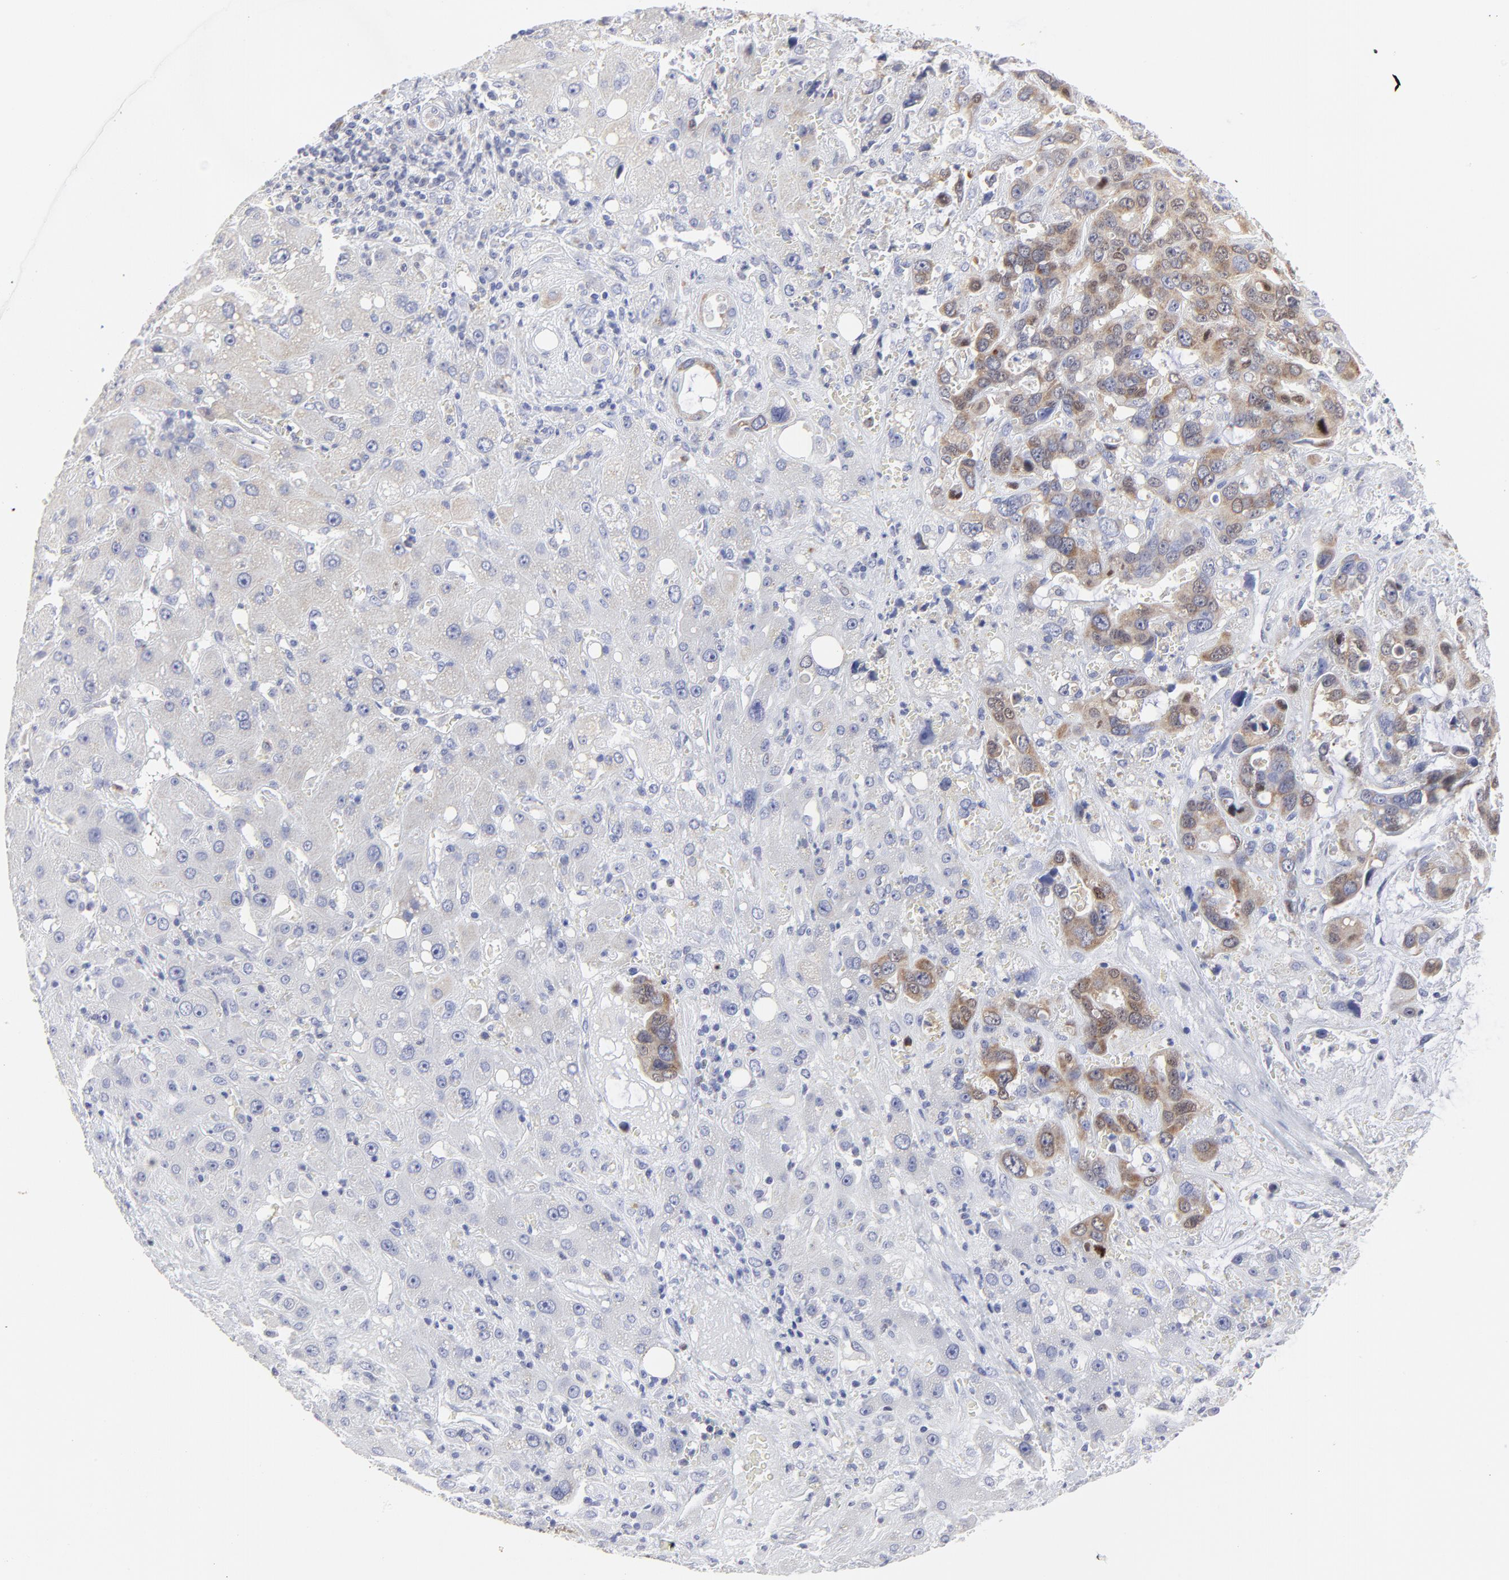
{"staining": {"intensity": "moderate", "quantity": ">75%", "location": "cytoplasmic/membranous"}, "tissue": "liver cancer", "cell_type": "Tumor cells", "image_type": "cancer", "snomed": [{"axis": "morphology", "description": "Cholangiocarcinoma"}, {"axis": "topography", "description": "Liver"}], "caption": "The image exhibits immunohistochemical staining of cholangiocarcinoma (liver). There is moderate cytoplasmic/membranous positivity is seen in about >75% of tumor cells.", "gene": "NCAPH", "patient": {"sex": "female", "age": 65}}